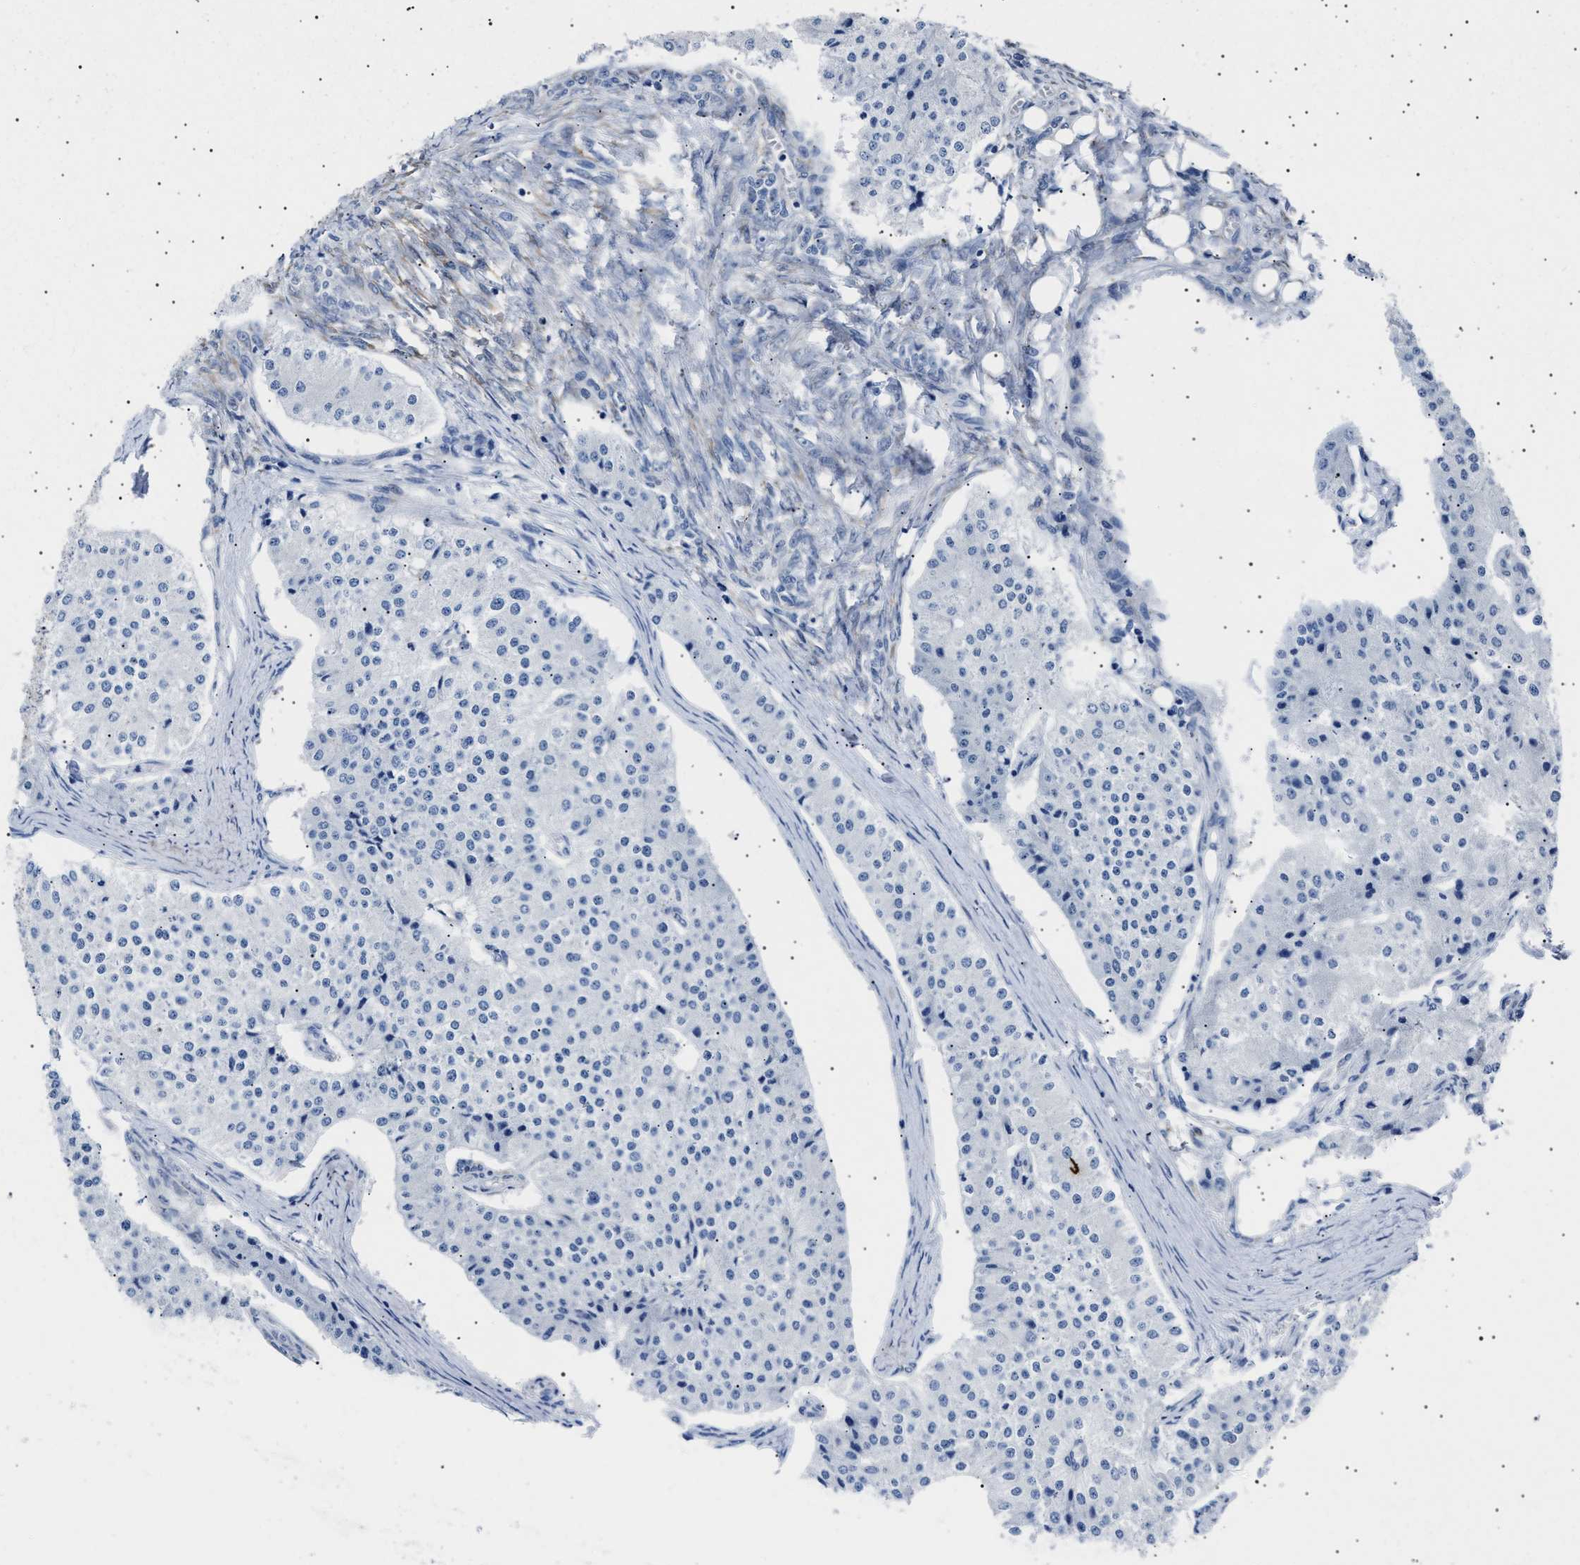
{"staining": {"intensity": "negative", "quantity": "none", "location": "none"}, "tissue": "carcinoid", "cell_type": "Tumor cells", "image_type": "cancer", "snomed": [{"axis": "morphology", "description": "Carcinoid, malignant, NOS"}, {"axis": "topography", "description": "Colon"}], "caption": "An image of human malignant carcinoid is negative for staining in tumor cells.", "gene": "HEMGN", "patient": {"sex": "female", "age": 52}}